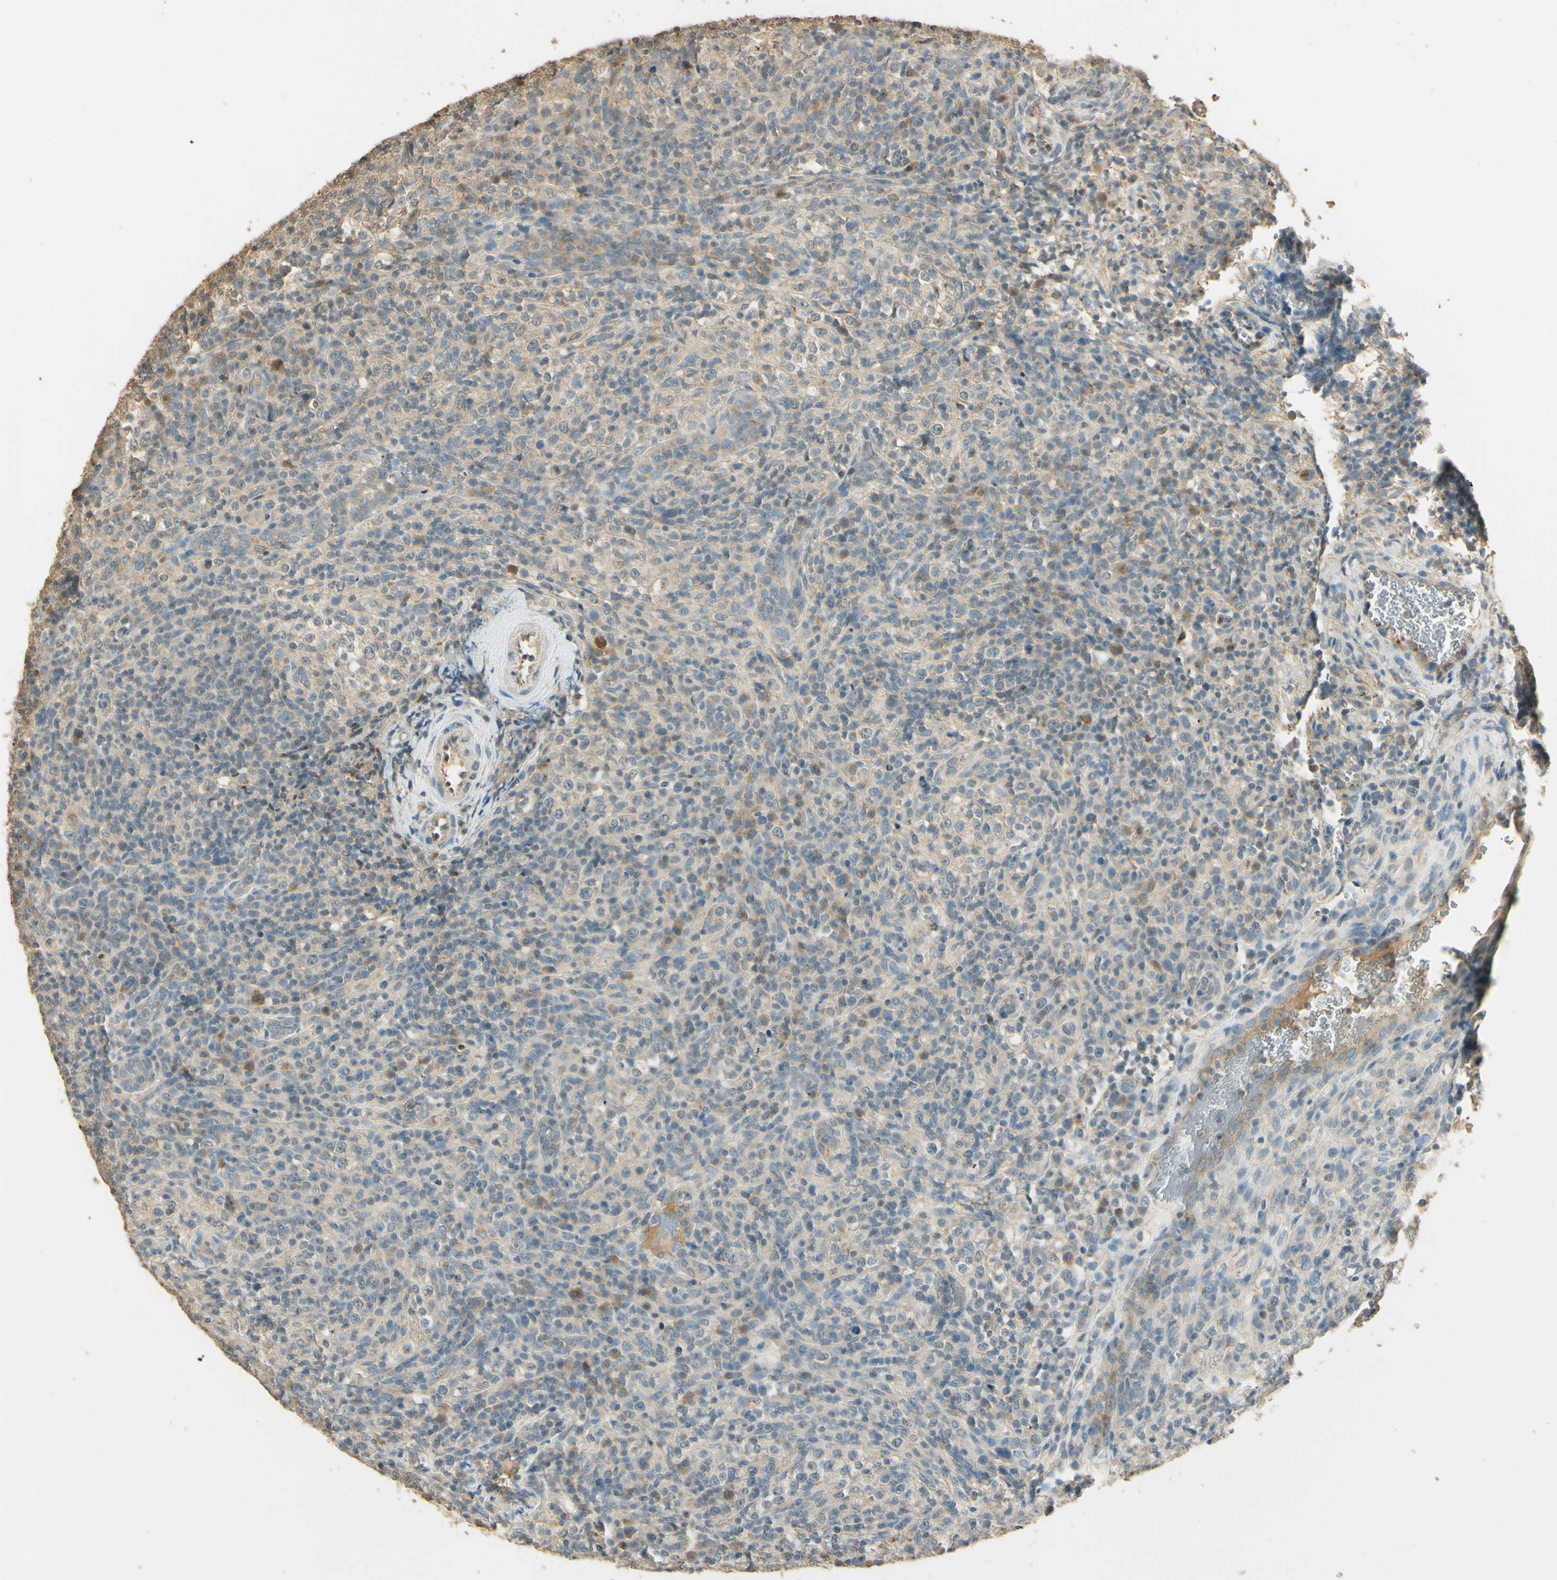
{"staining": {"intensity": "weak", "quantity": "25%-75%", "location": "cytoplasmic/membranous"}, "tissue": "lymphoma", "cell_type": "Tumor cells", "image_type": "cancer", "snomed": [{"axis": "morphology", "description": "Malignant lymphoma, non-Hodgkin's type, High grade"}, {"axis": "topography", "description": "Lymph node"}], "caption": "Immunohistochemical staining of human lymphoma displays low levels of weak cytoplasmic/membranous protein expression in about 25%-75% of tumor cells. (DAB (3,3'-diaminobenzidine) IHC with brightfield microscopy, high magnification).", "gene": "UXS1", "patient": {"sex": "female", "age": 76}}